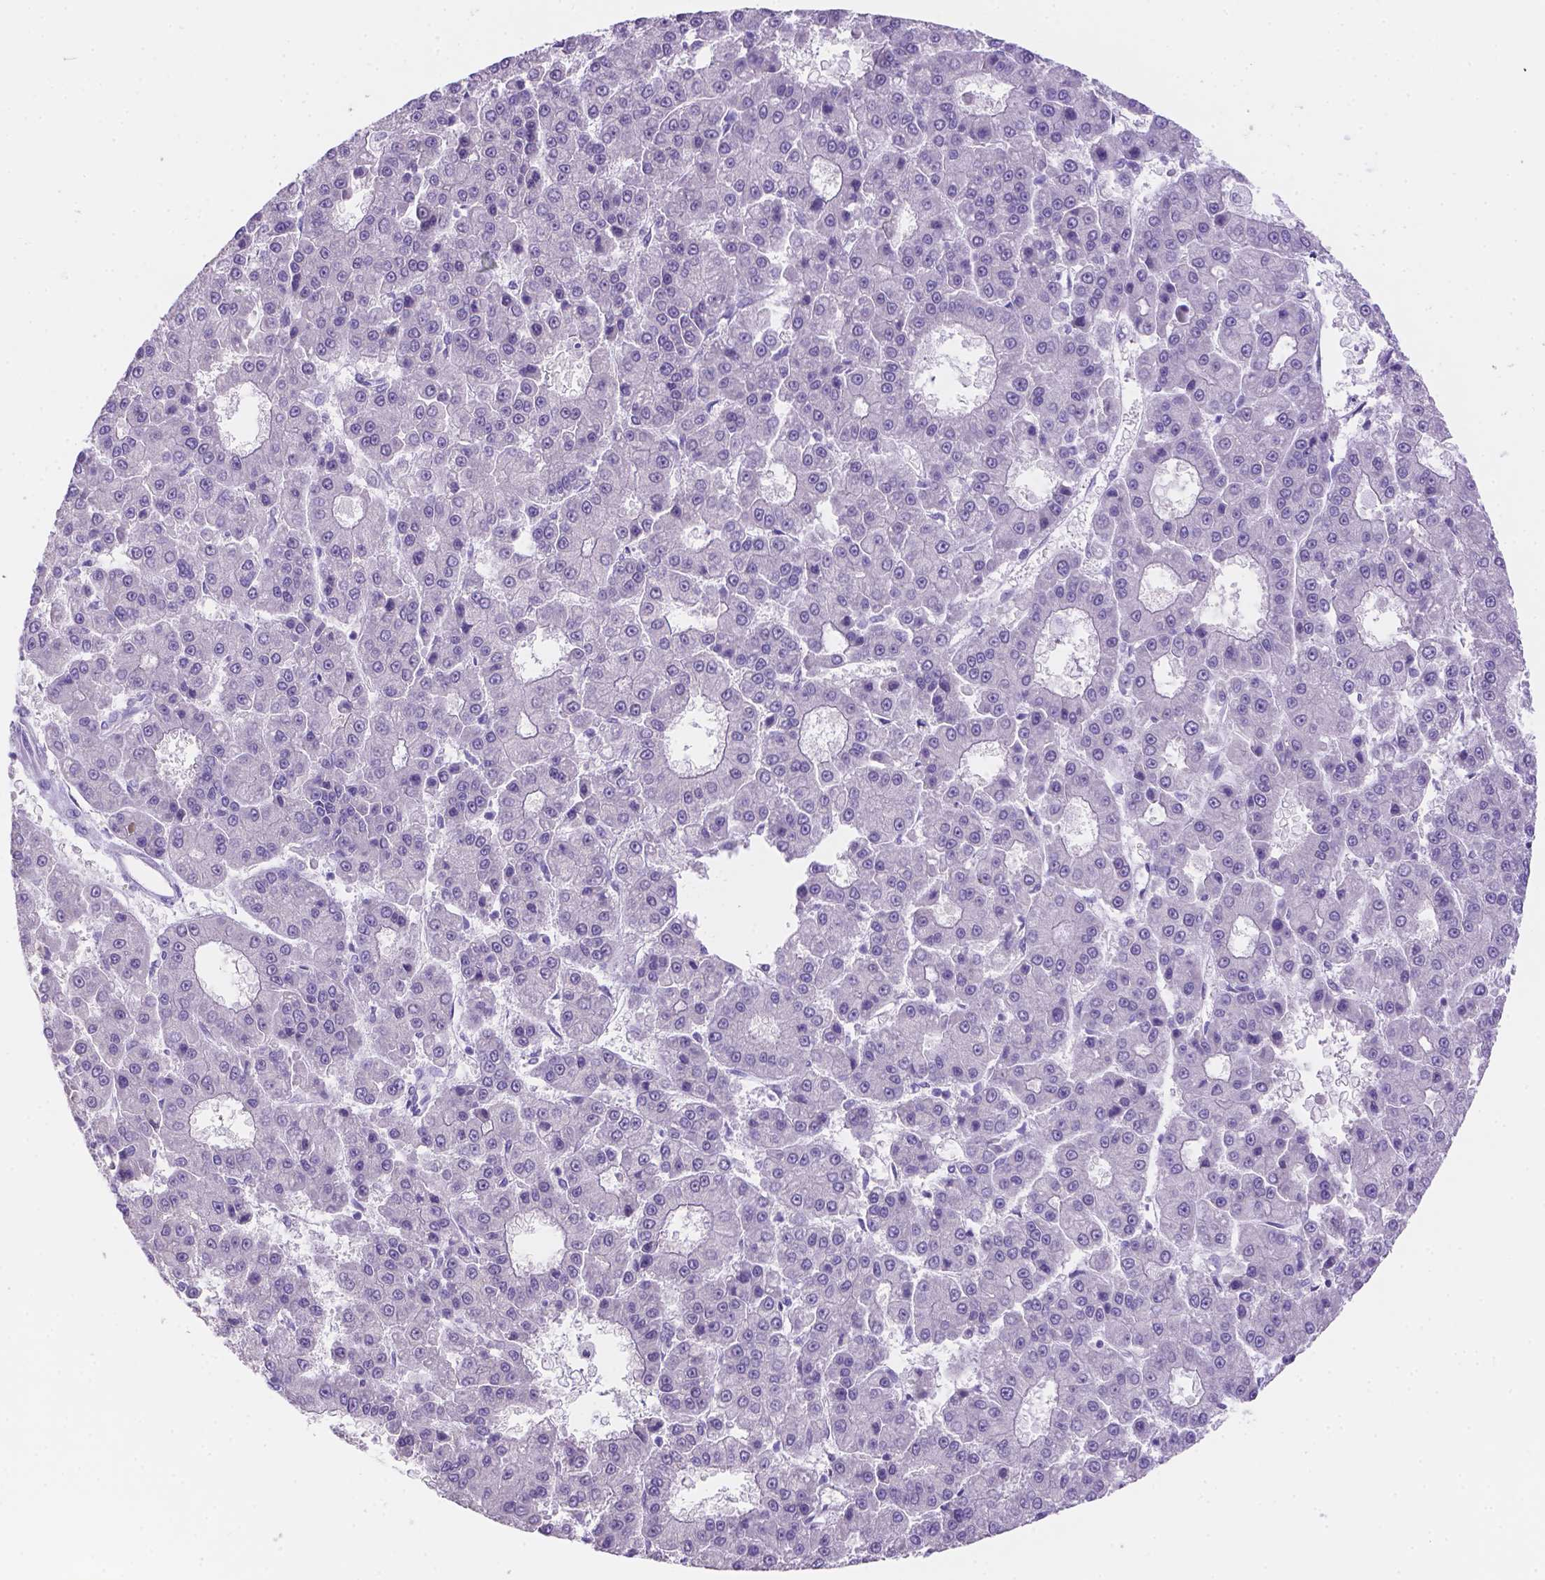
{"staining": {"intensity": "negative", "quantity": "none", "location": "none"}, "tissue": "liver cancer", "cell_type": "Tumor cells", "image_type": "cancer", "snomed": [{"axis": "morphology", "description": "Carcinoma, Hepatocellular, NOS"}, {"axis": "topography", "description": "Liver"}], "caption": "Immunohistochemical staining of human liver hepatocellular carcinoma exhibits no significant expression in tumor cells.", "gene": "CD96", "patient": {"sex": "male", "age": 70}}